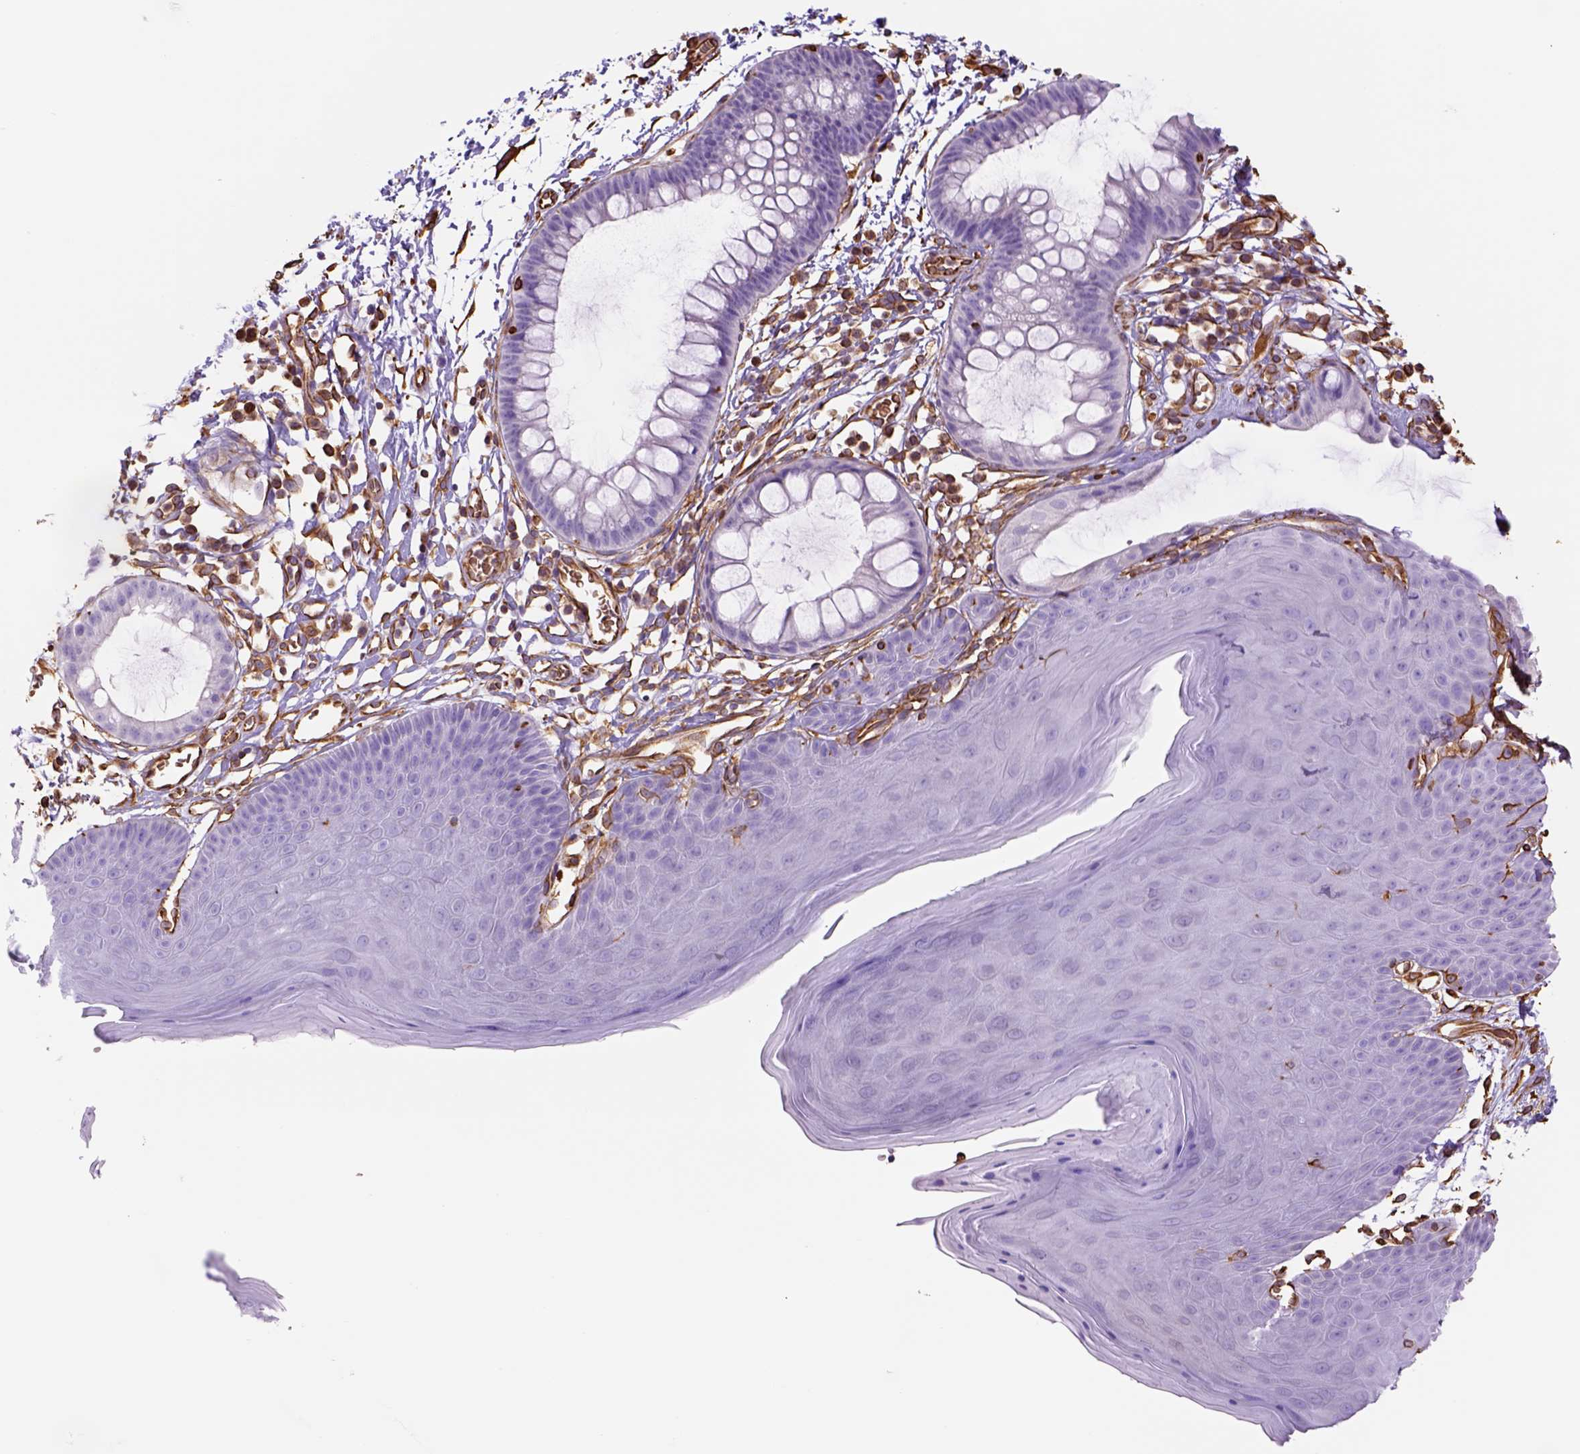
{"staining": {"intensity": "strong", "quantity": "<25%", "location": "cytoplasmic/membranous"}, "tissue": "skin", "cell_type": "Epidermal cells", "image_type": "normal", "snomed": [{"axis": "morphology", "description": "Normal tissue, NOS"}, {"axis": "topography", "description": "Anal"}], "caption": "Immunohistochemistry photomicrograph of normal human skin stained for a protein (brown), which demonstrates medium levels of strong cytoplasmic/membranous staining in about <25% of epidermal cells.", "gene": "ZZZ3", "patient": {"sex": "male", "age": 53}}